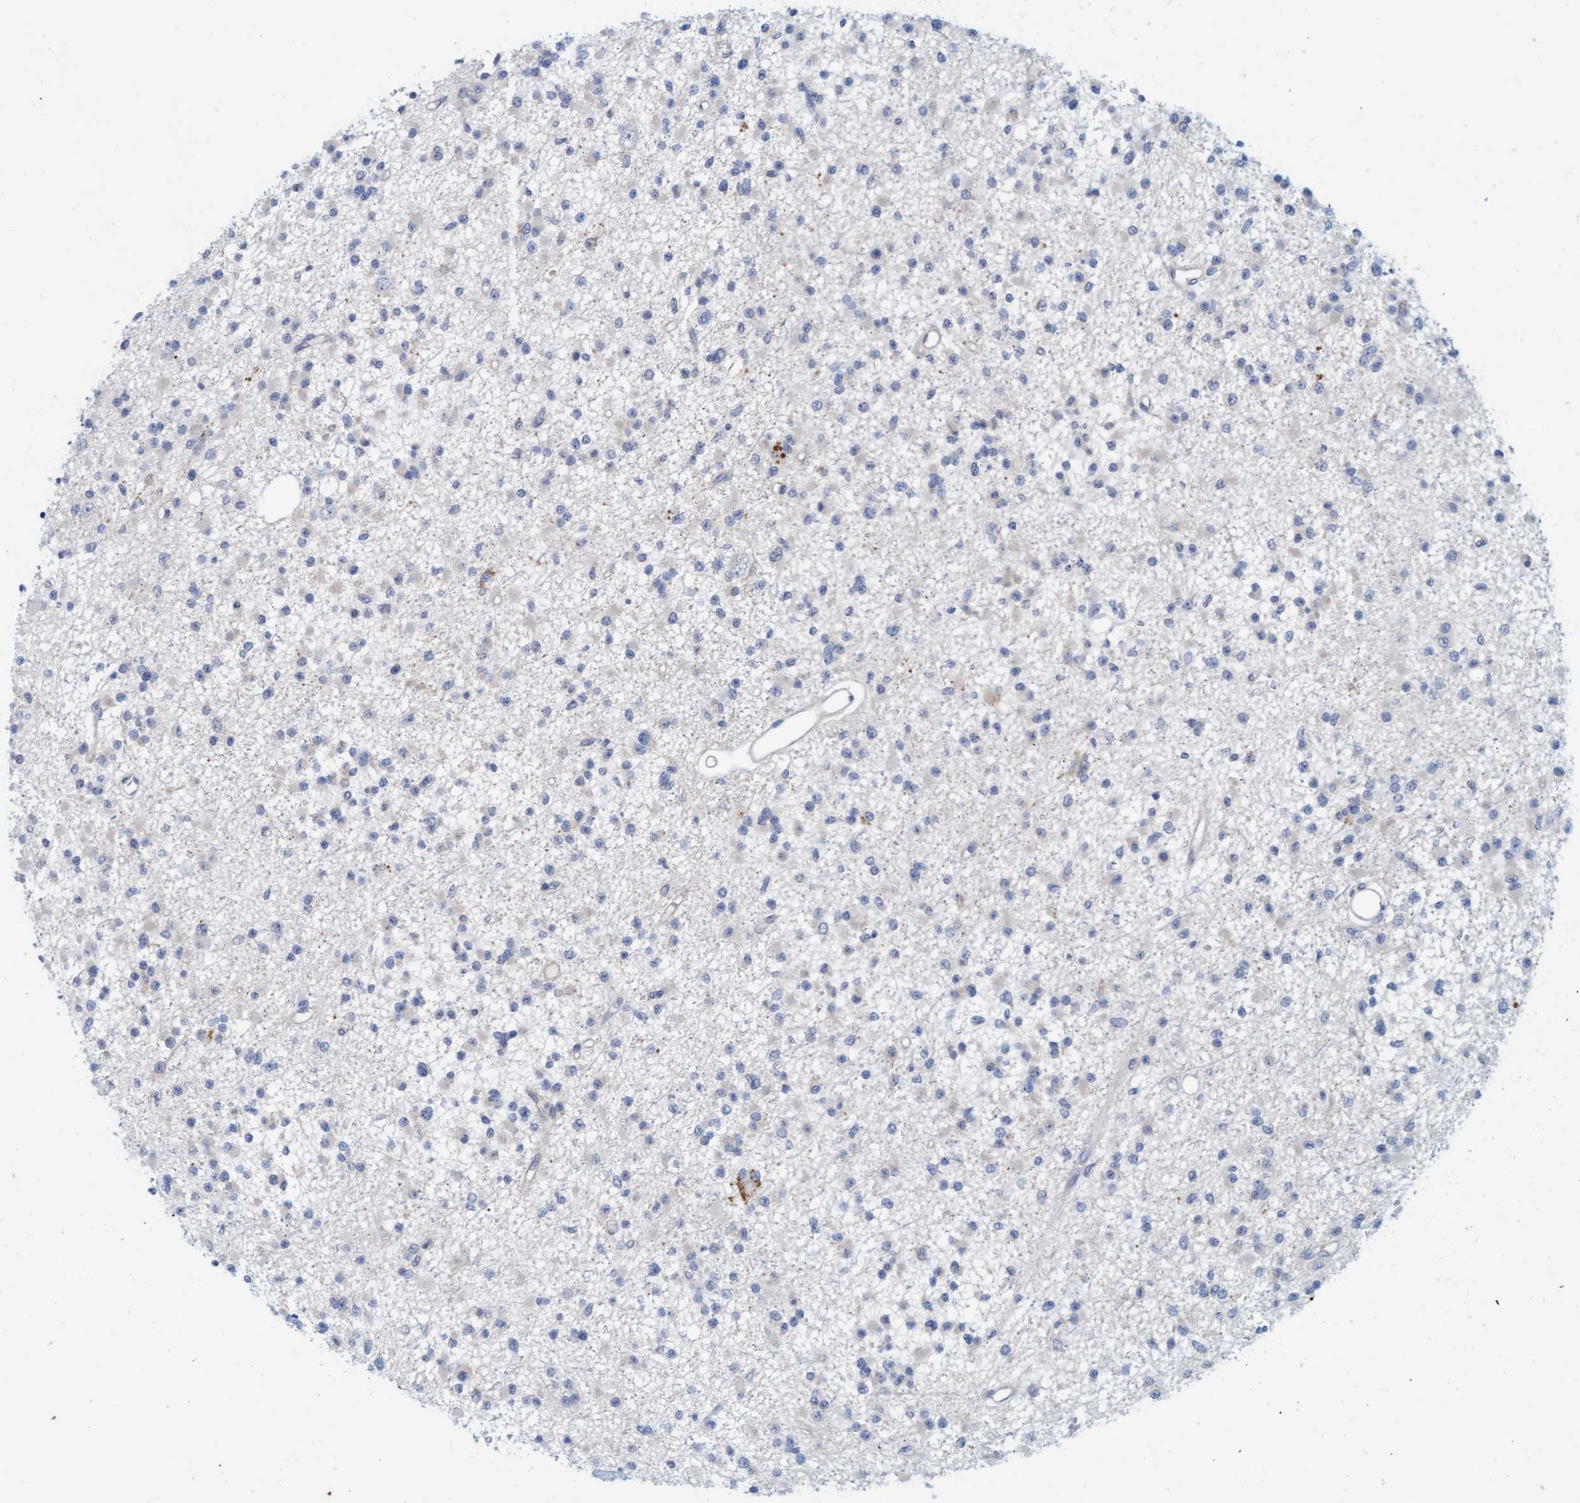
{"staining": {"intensity": "negative", "quantity": "none", "location": "none"}, "tissue": "glioma", "cell_type": "Tumor cells", "image_type": "cancer", "snomed": [{"axis": "morphology", "description": "Glioma, malignant, Low grade"}, {"axis": "topography", "description": "Brain"}], "caption": "Glioma was stained to show a protein in brown. There is no significant expression in tumor cells.", "gene": "CPA3", "patient": {"sex": "female", "age": 22}}